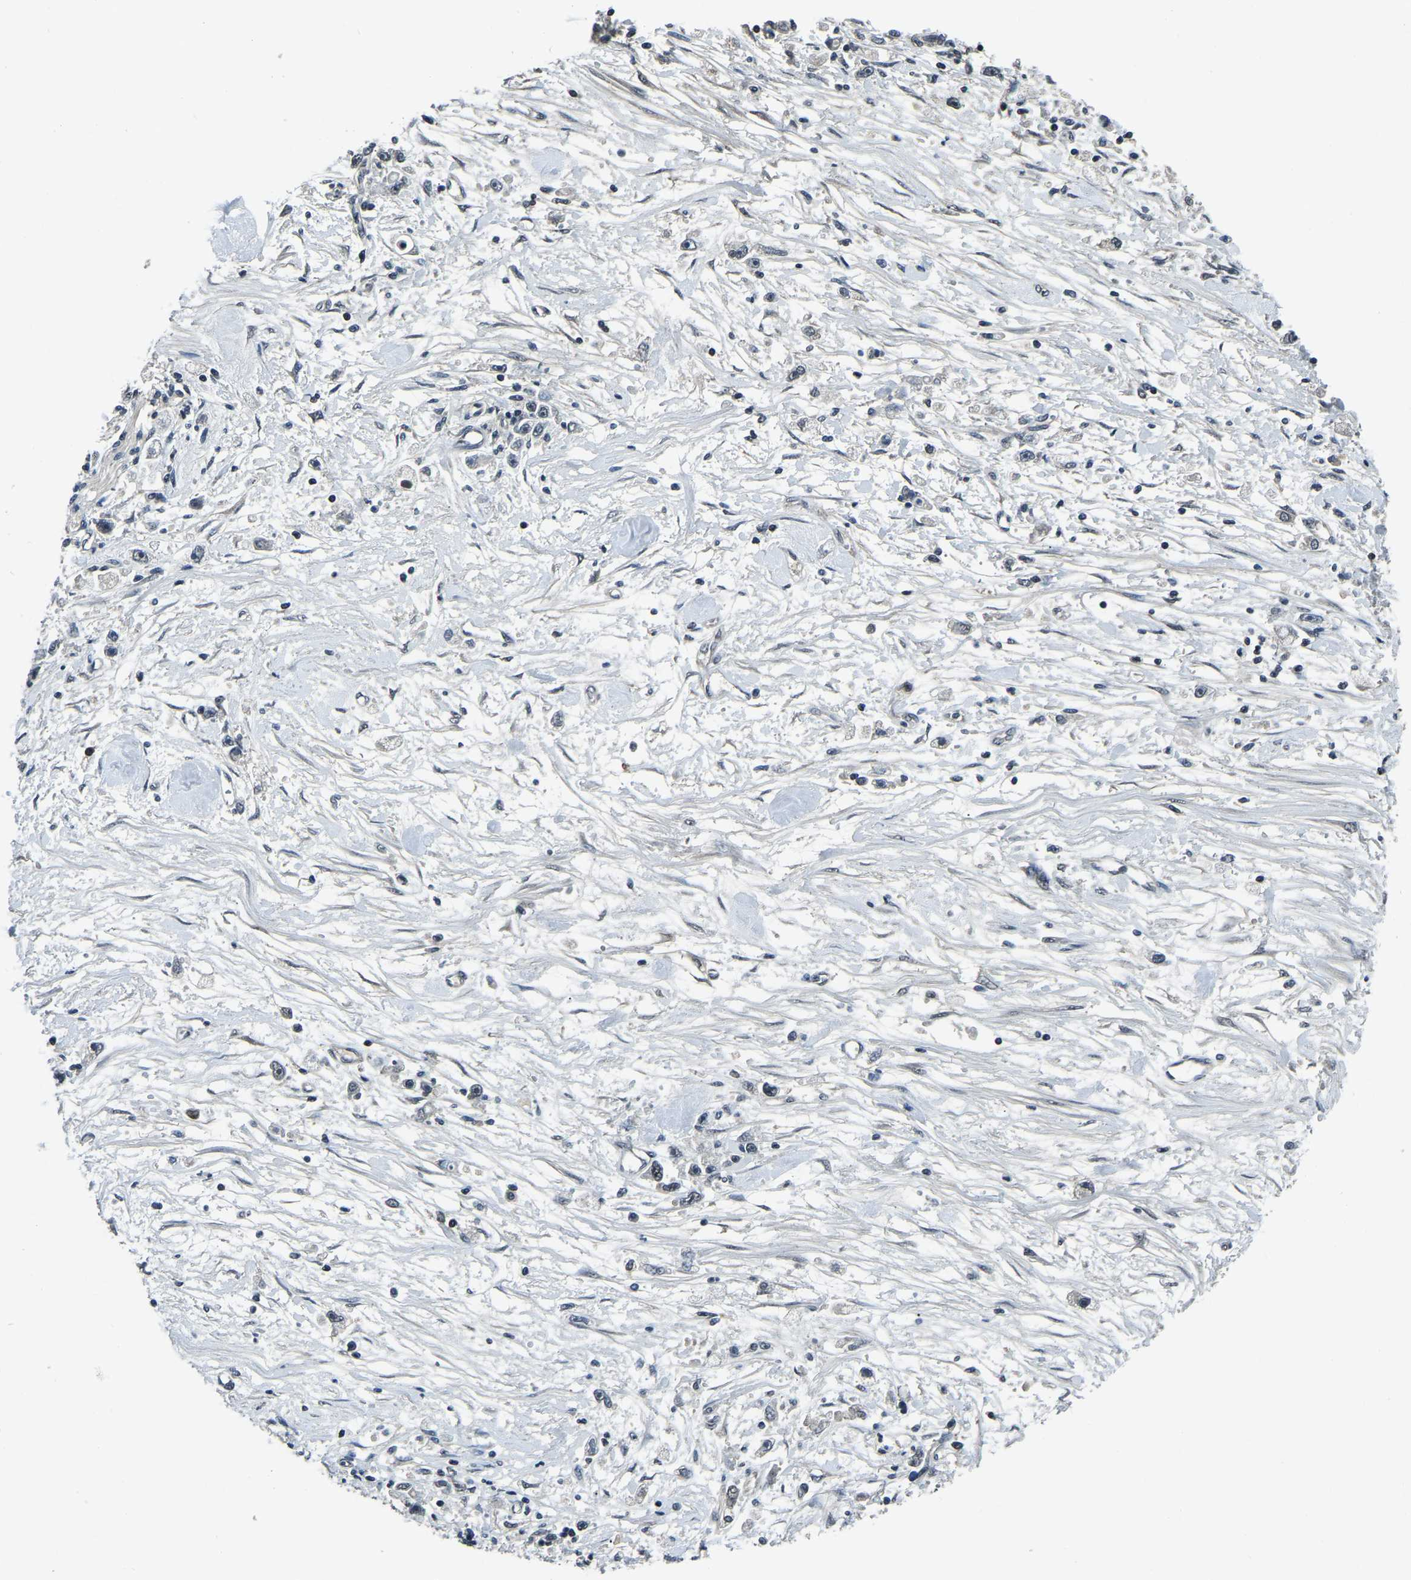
{"staining": {"intensity": "negative", "quantity": "none", "location": "none"}, "tissue": "stomach cancer", "cell_type": "Tumor cells", "image_type": "cancer", "snomed": [{"axis": "morphology", "description": "Adenocarcinoma, NOS"}, {"axis": "topography", "description": "Stomach"}], "caption": "Adenocarcinoma (stomach) was stained to show a protein in brown. There is no significant positivity in tumor cells. Nuclei are stained in blue.", "gene": "ANKIB1", "patient": {"sex": "female", "age": 59}}